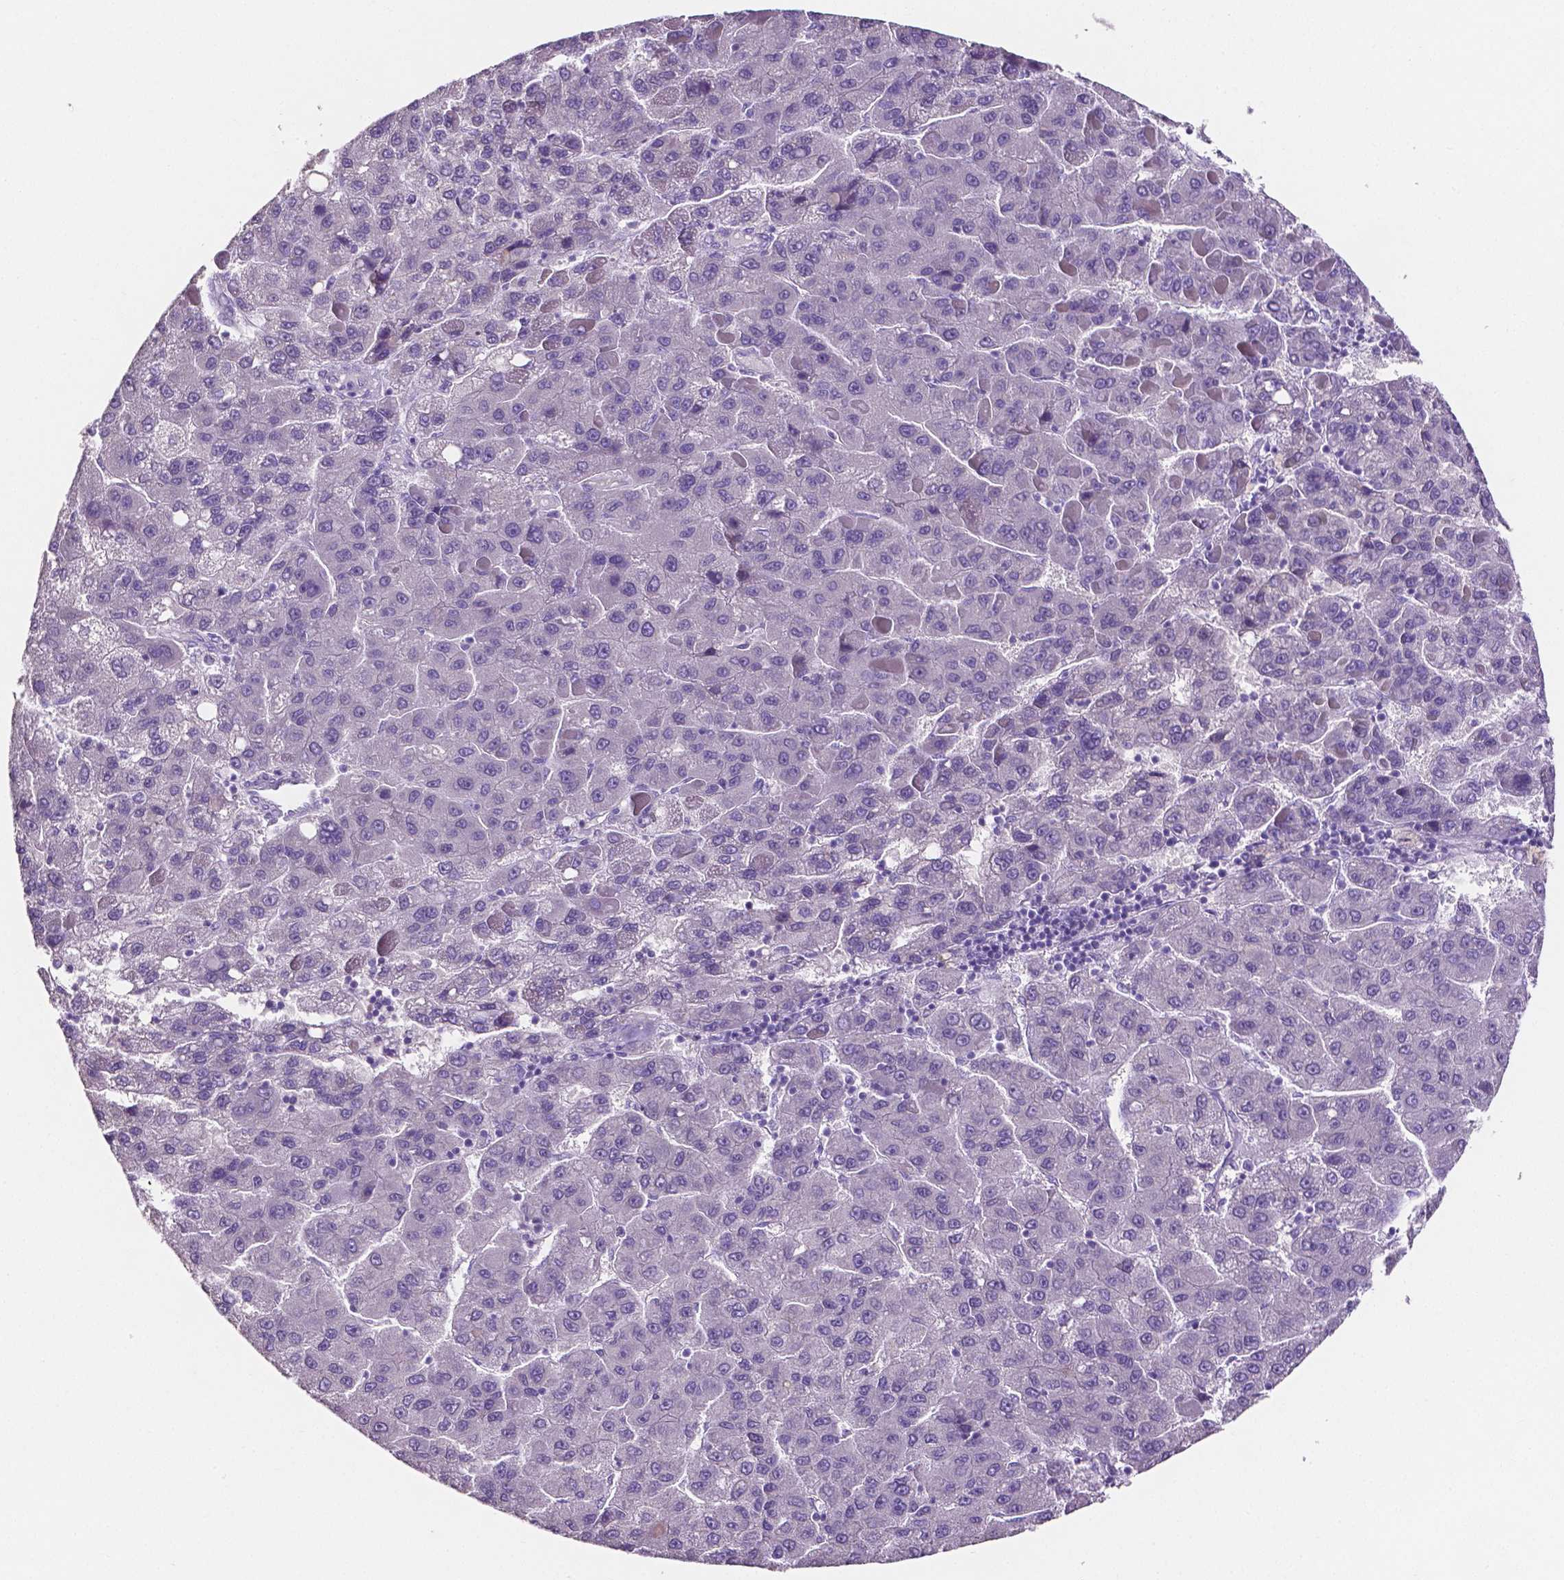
{"staining": {"intensity": "negative", "quantity": "none", "location": "none"}, "tissue": "liver cancer", "cell_type": "Tumor cells", "image_type": "cancer", "snomed": [{"axis": "morphology", "description": "Carcinoma, Hepatocellular, NOS"}, {"axis": "topography", "description": "Liver"}], "caption": "This photomicrograph is of liver cancer stained with IHC to label a protein in brown with the nuclei are counter-stained blue. There is no expression in tumor cells.", "gene": "SLC22A2", "patient": {"sex": "female", "age": 82}}